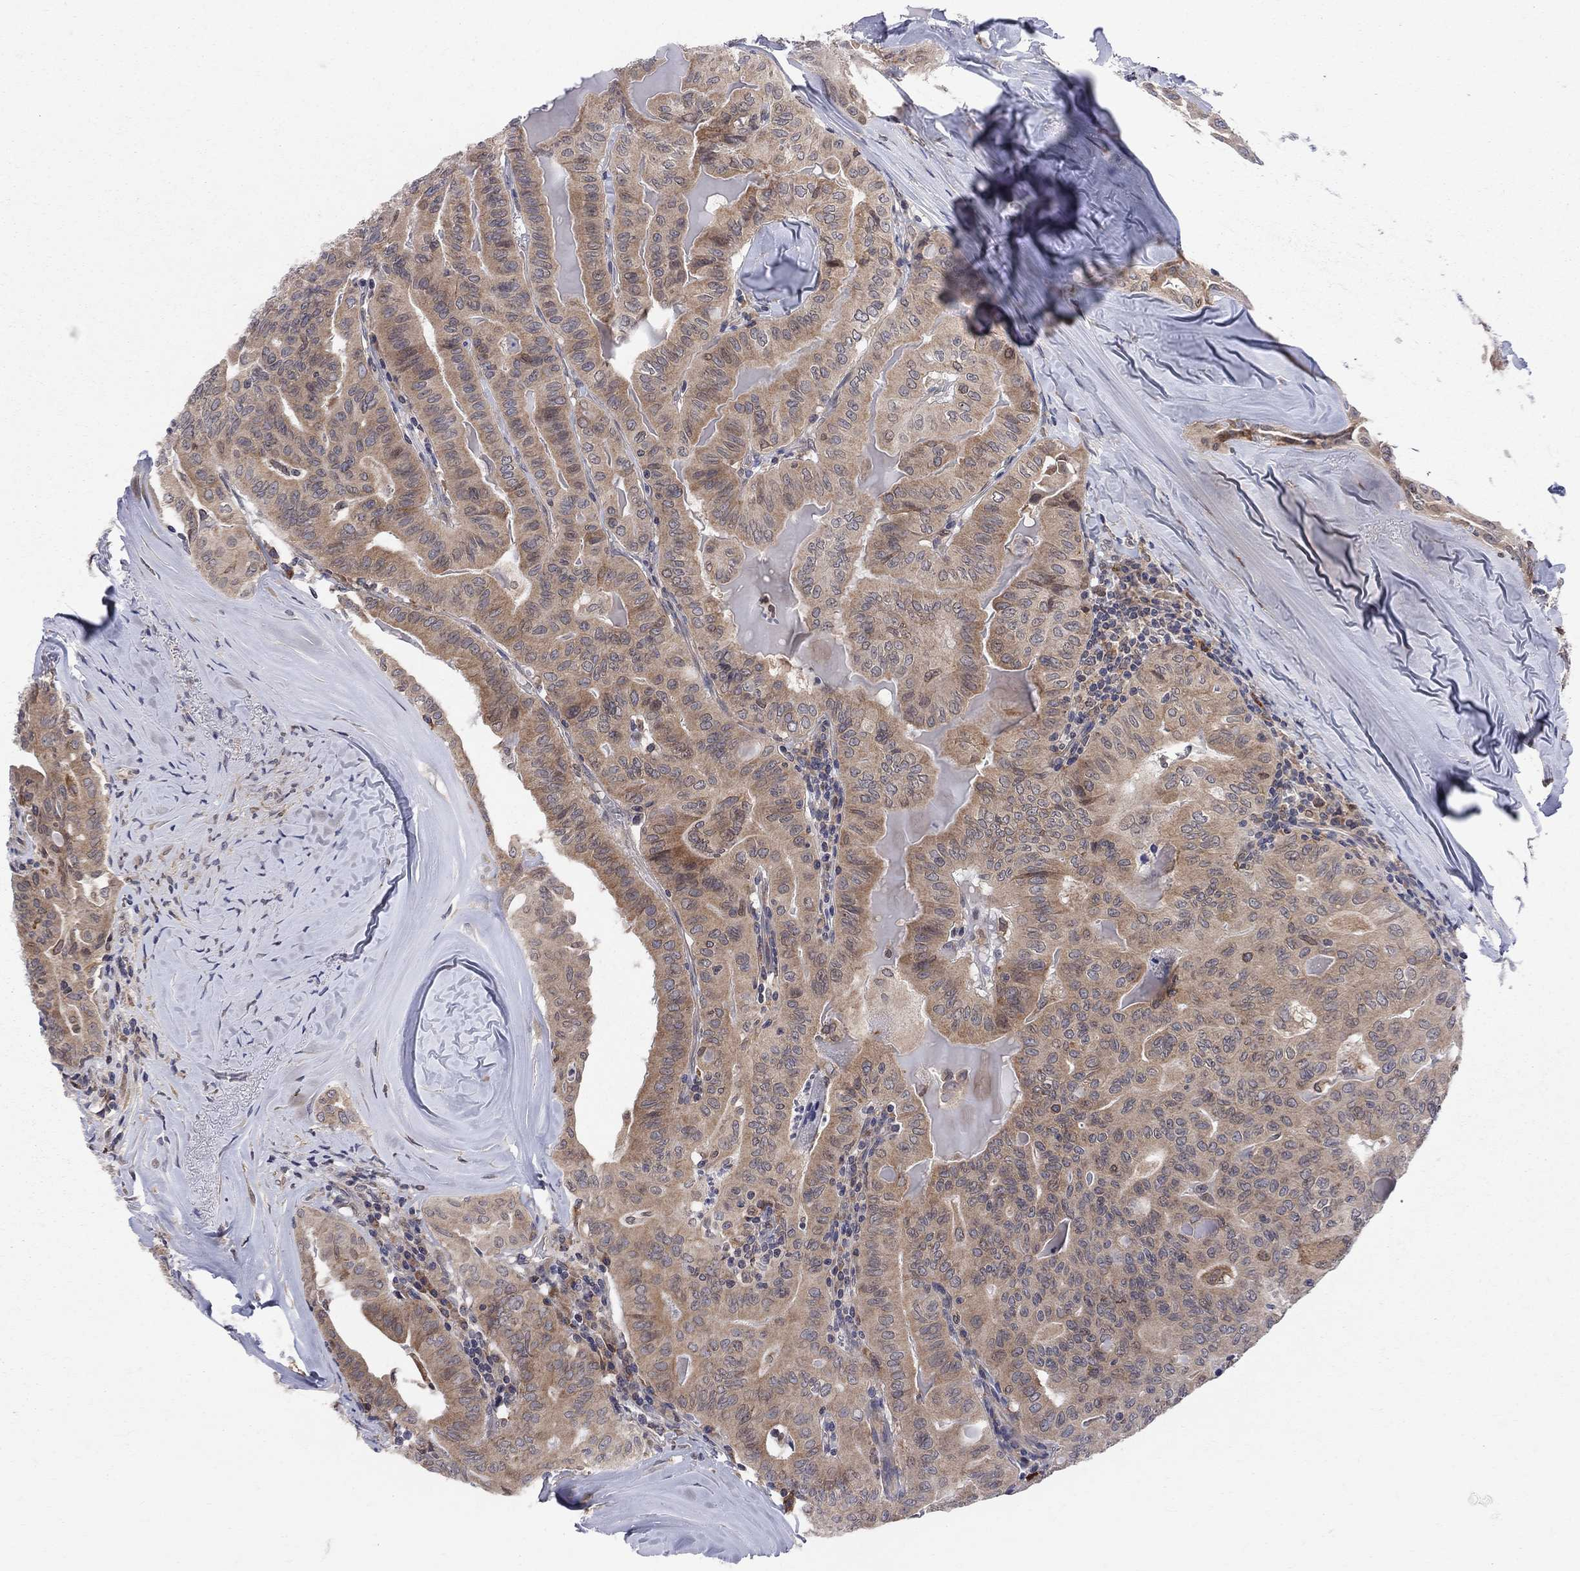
{"staining": {"intensity": "moderate", "quantity": ">75%", "location": "cytoplasmic/membranous"}, "tissue": "thyroid cancer", "cell_type": "Tumor cells", "image_type": "cancer", "snomed": [{"axis": "morphology", "description": "Papillary adenocarcinoma, NOS"}, {"axis": "topography", "description": "Thyroid gland"}], "caption": "Thyroid cancer was stained to show a protein in brown. There is medium levels of moderate cytoplasmic/membranous positivity in approximately >75% of tumor cells.", "gene": "CNOT11", "patient": {"sex": "female", "age": 68}}